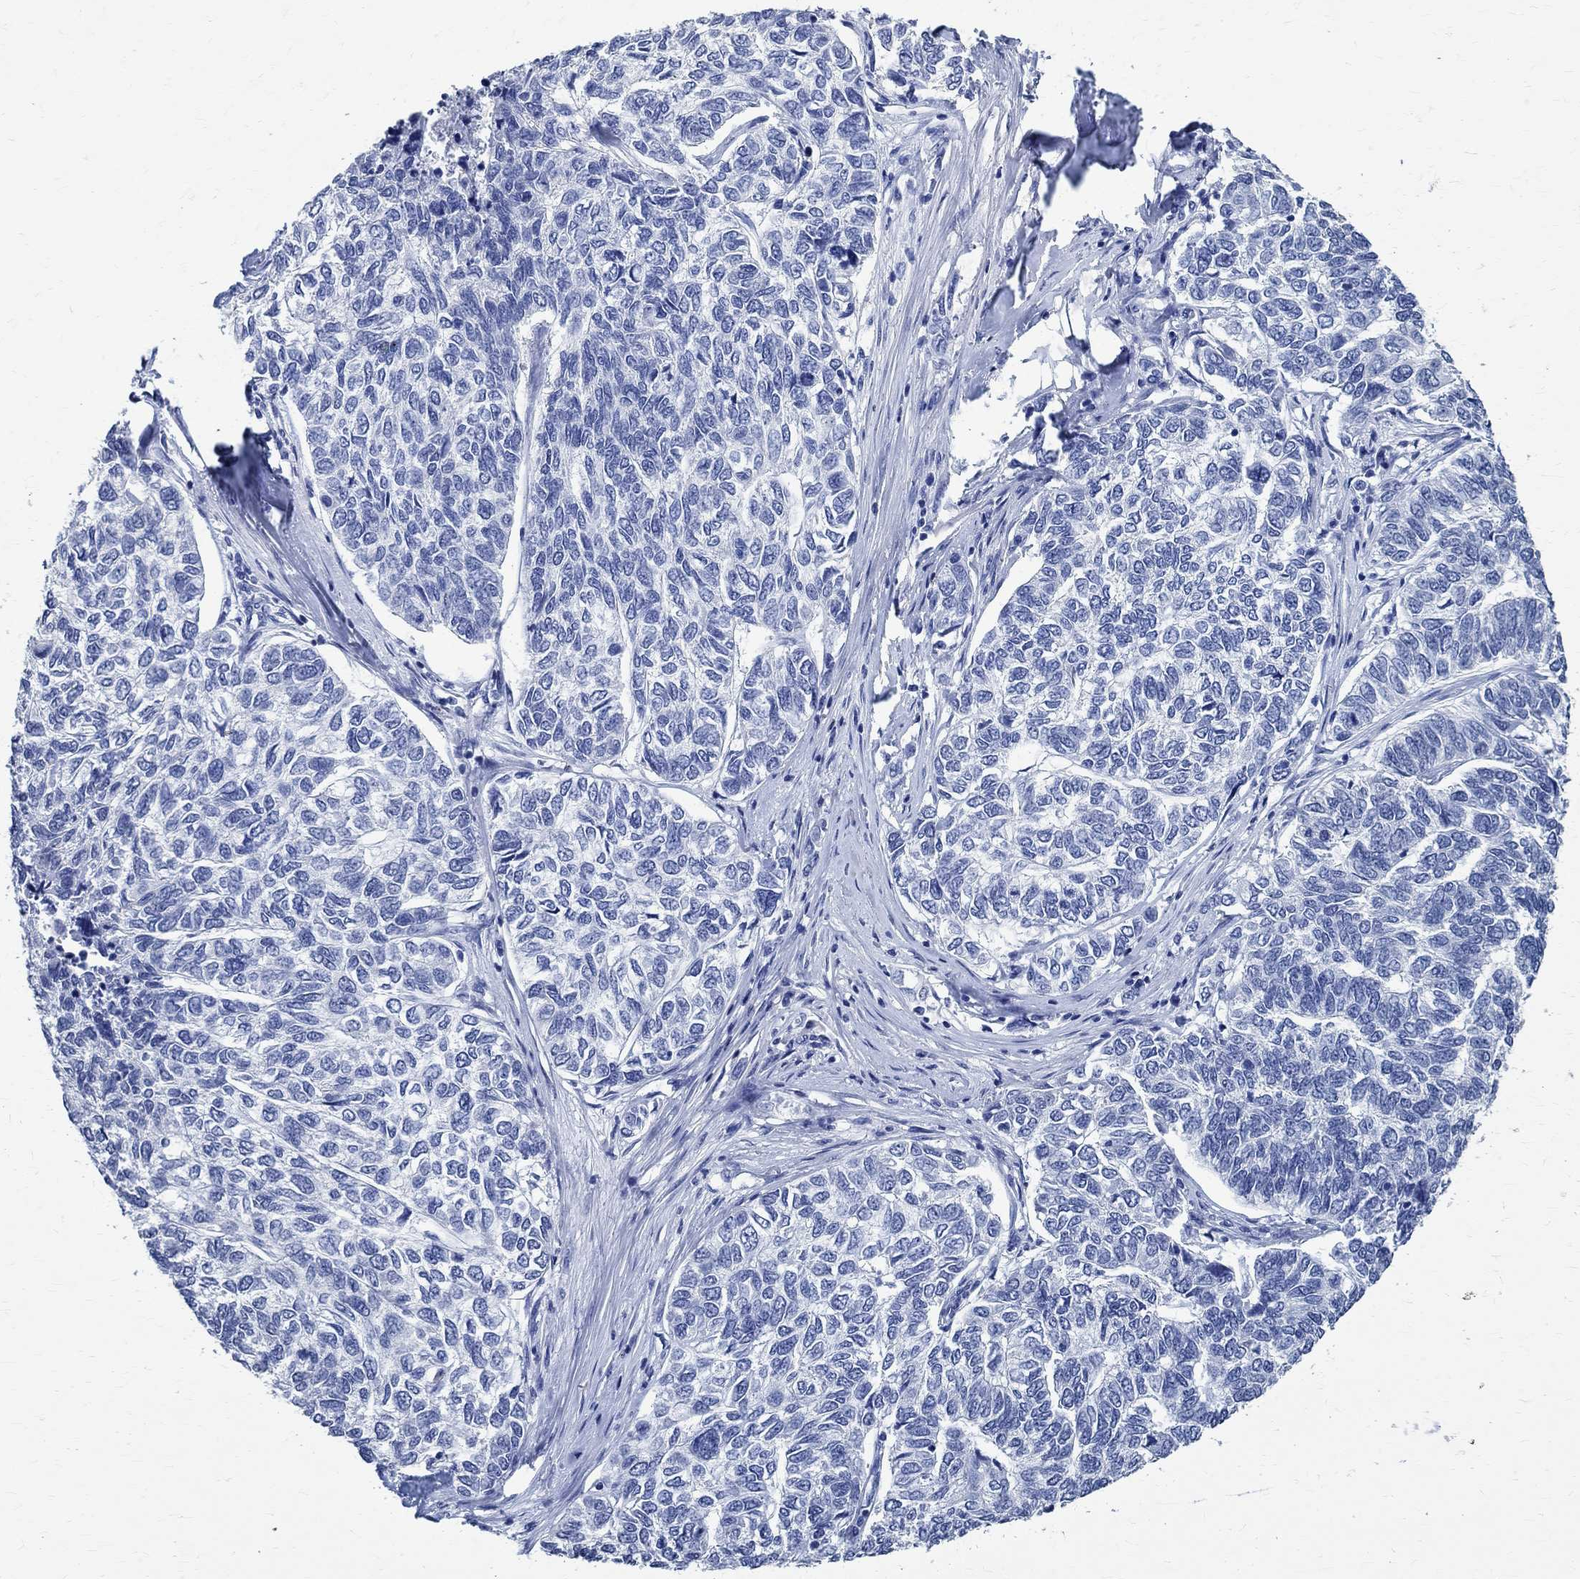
{"staining": {"intensity": "negative", "quantity": "none", "location": "none"}, "tissue": "skin cancer", "cell_type": "Tumor cells", "image_type": "cancer", "snomed": [{"axis": "morphology", "description": "Basal cell carcinoma"}, {"axis": "topography", "description": "Skin"}], "caption": "Tumor cells are negative for protein expression in human basal cell carcinoma (skin).", "gene": "TMEM221", "patient": {"sex": "female", "age": 65}}